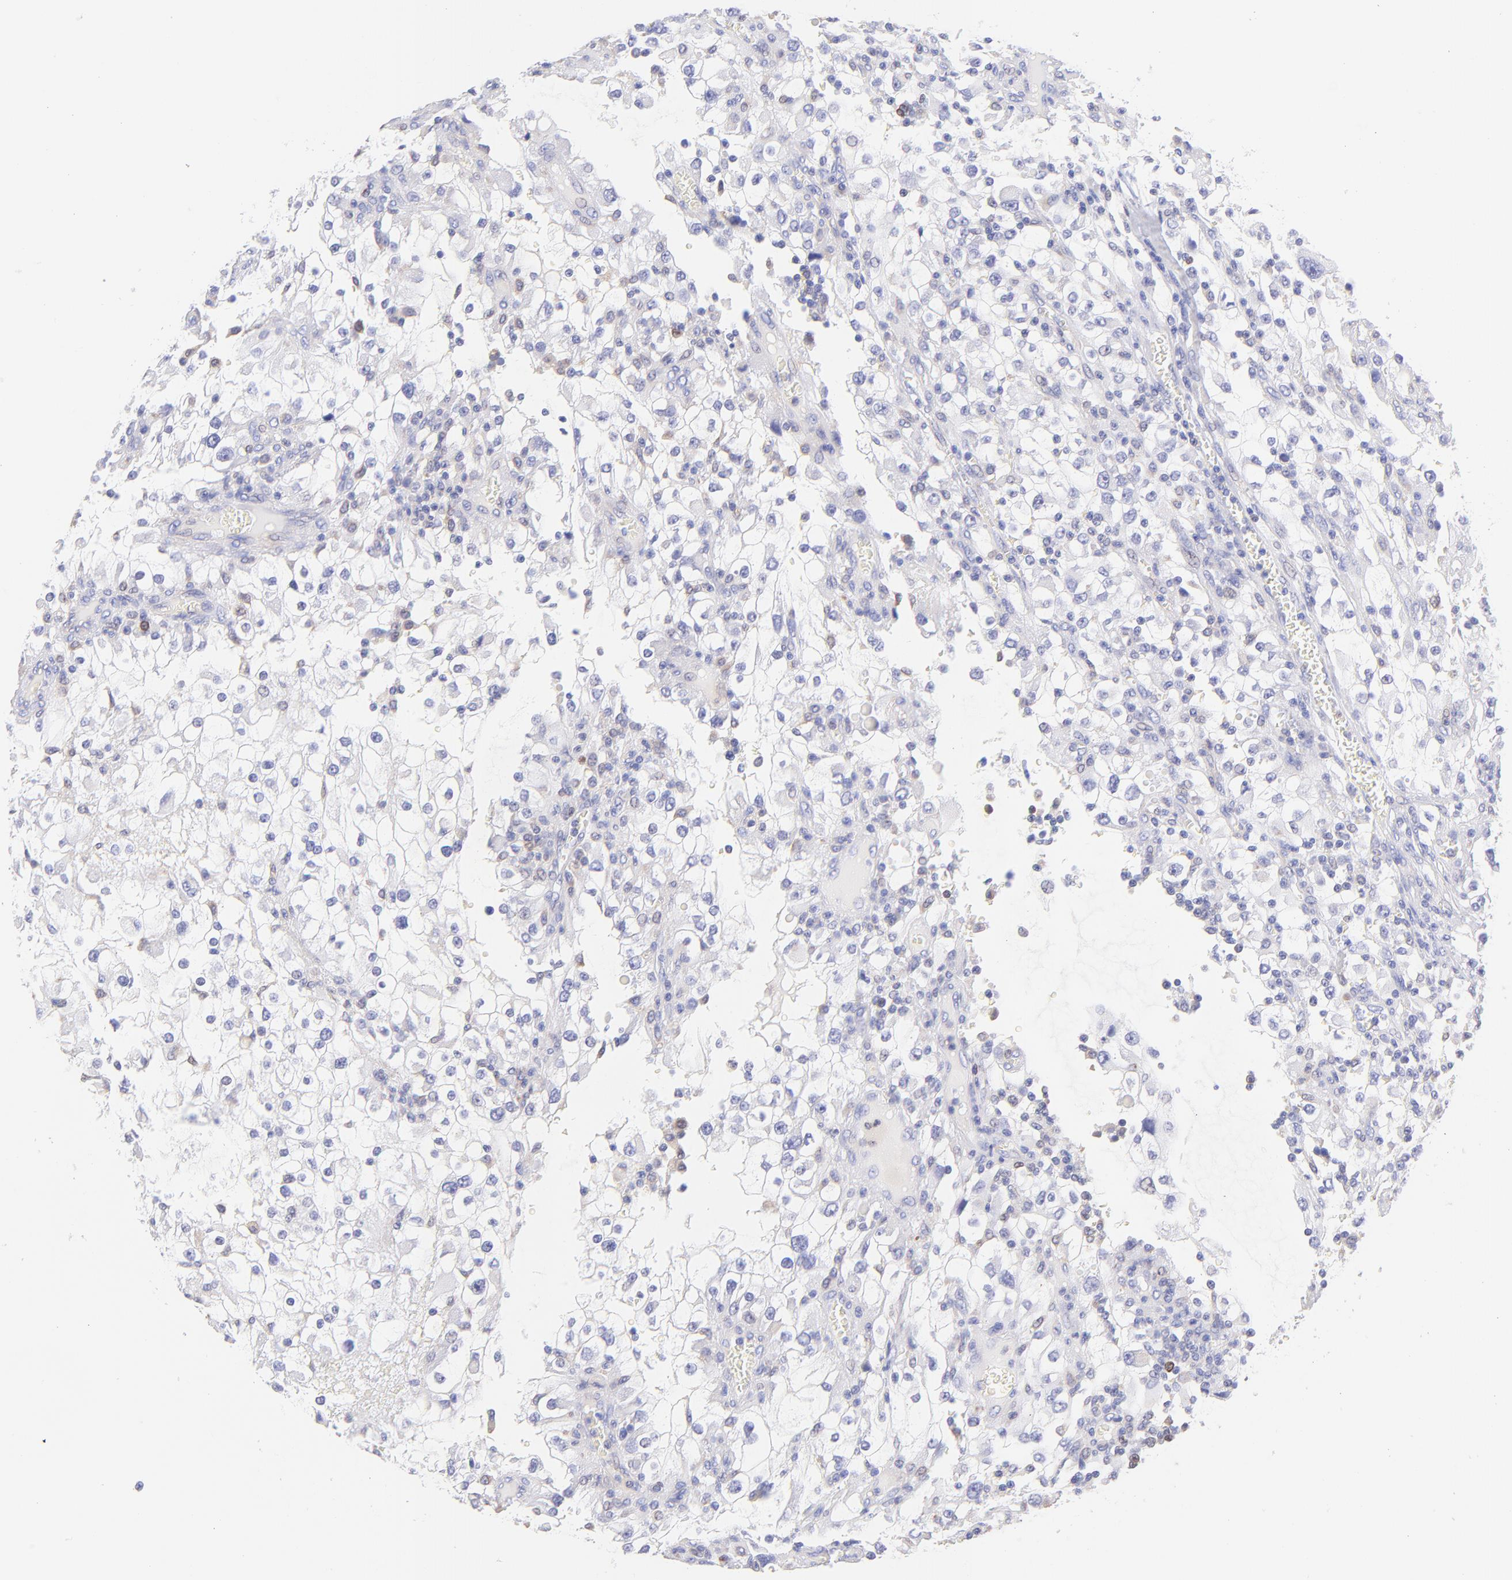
{"staining": {"intensity": "negative", "quantity": "none", "location": "none"}, "tissue": "renal cancer", "cell_type": "Tumor cells", "image_type": "cancer", "snomed": [{"axis": "morphology", "description": "Adenocarcinoma, NOS"}, {"axis": "topography", "description": "Kidney"}], "caption": "Tumor cells are negative for protein expression in human renal adenocarcinoma.", "gene": "IRAG2", "patient": {"sex": "female", "age": 52}}